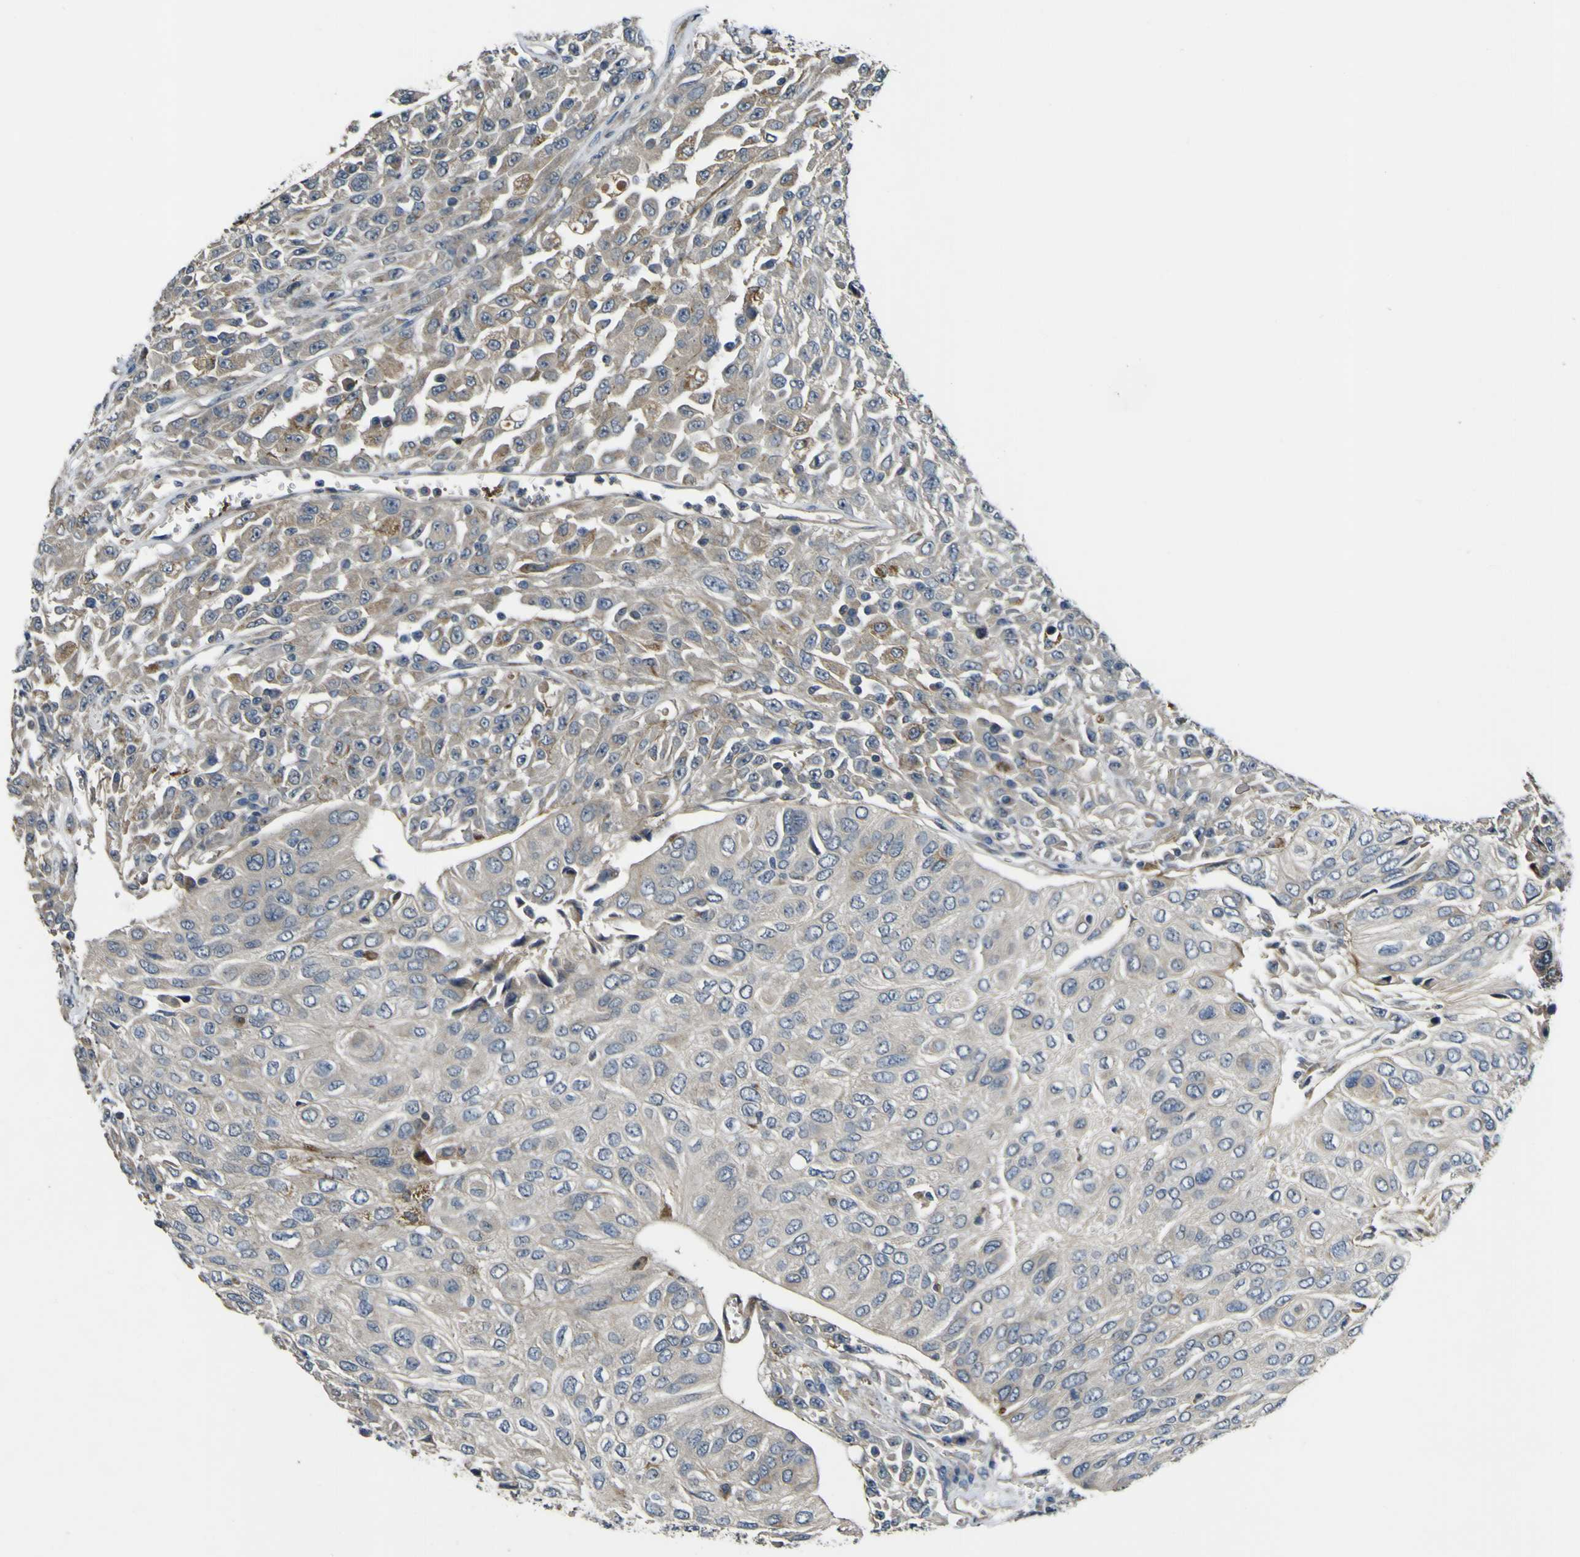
{"staining": {"intensity": "weak", "quantity": "<25%", "location": "cytoplasmic/membranous"}, "tissue": "urothelial cancer", "cell_type": "Tumor cells", "image_type": "cancer", "snomed": [{"axis": "morphology", "description": "Urothelial carcinoma, High grade"}, {"axis": "topography", "description": "Urinary bladder"}], "caption": "This histopathology image is of urothelial cancer stained with immunohistochemistry to label a protein in brown with the nuclei are counter-stained blue. There is no positivity in tumor cells.", "gene": "GPLD1", "patient": {"sex": "male", "age": 66}}